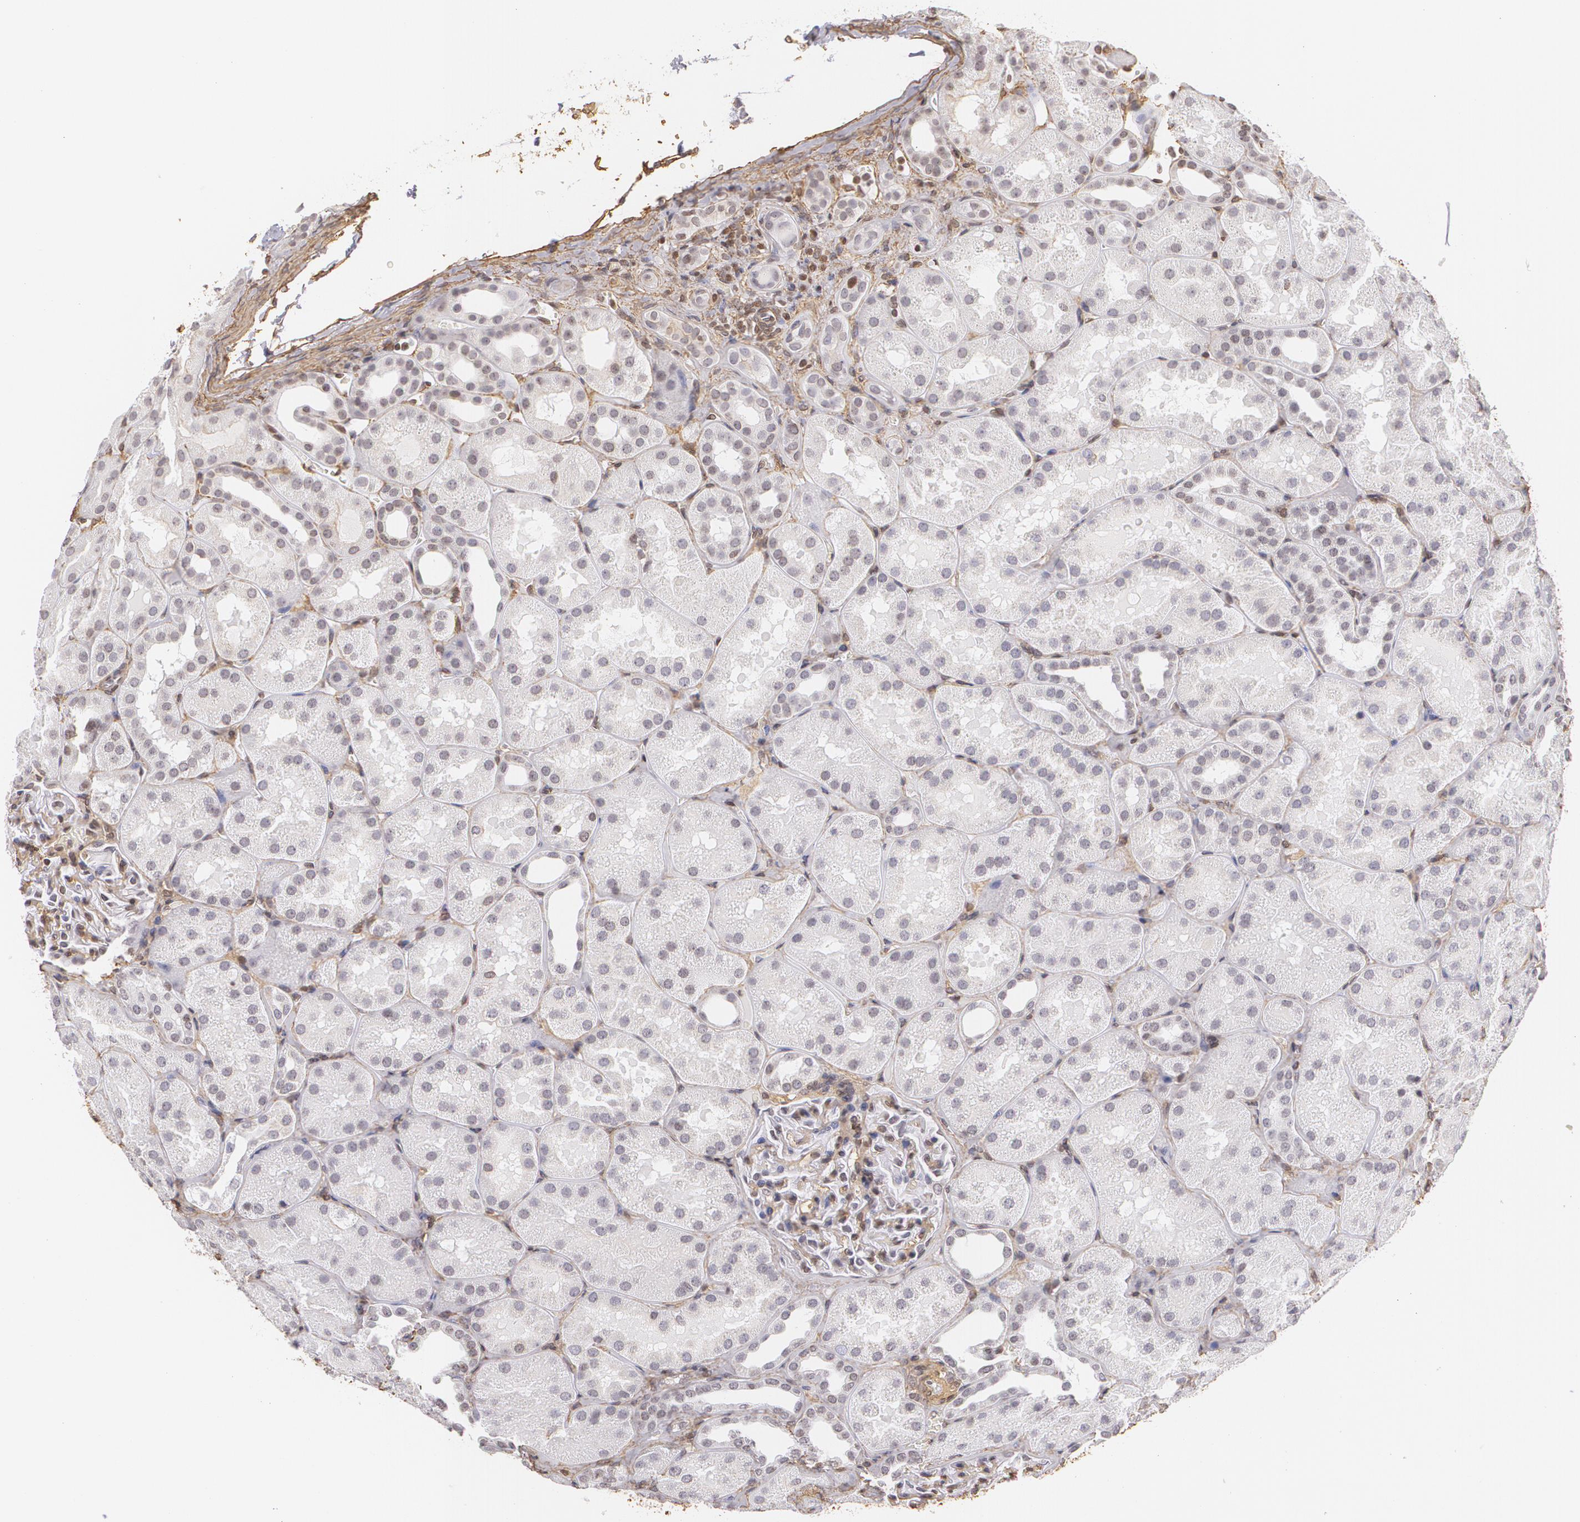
{"staining": {"intensity": "negative", "quantity": "none", "location": "none"}, "tissue": "kidney", "cell_type": "Cells in glomeruli", "image_type": "normal", "snomed": [{"axis": "morphology", "description": "Normal tissue, NOS"}, {"axis": "topography", "description": "Kidney"}], "caption": "High power microscopy image of an immunohistochemistry photomicrograph of normal kidney, revealing no significant staining in cells in glomeruli.", "gene": "VAMP1", "patient": {"sex": "male", "age": 28}}